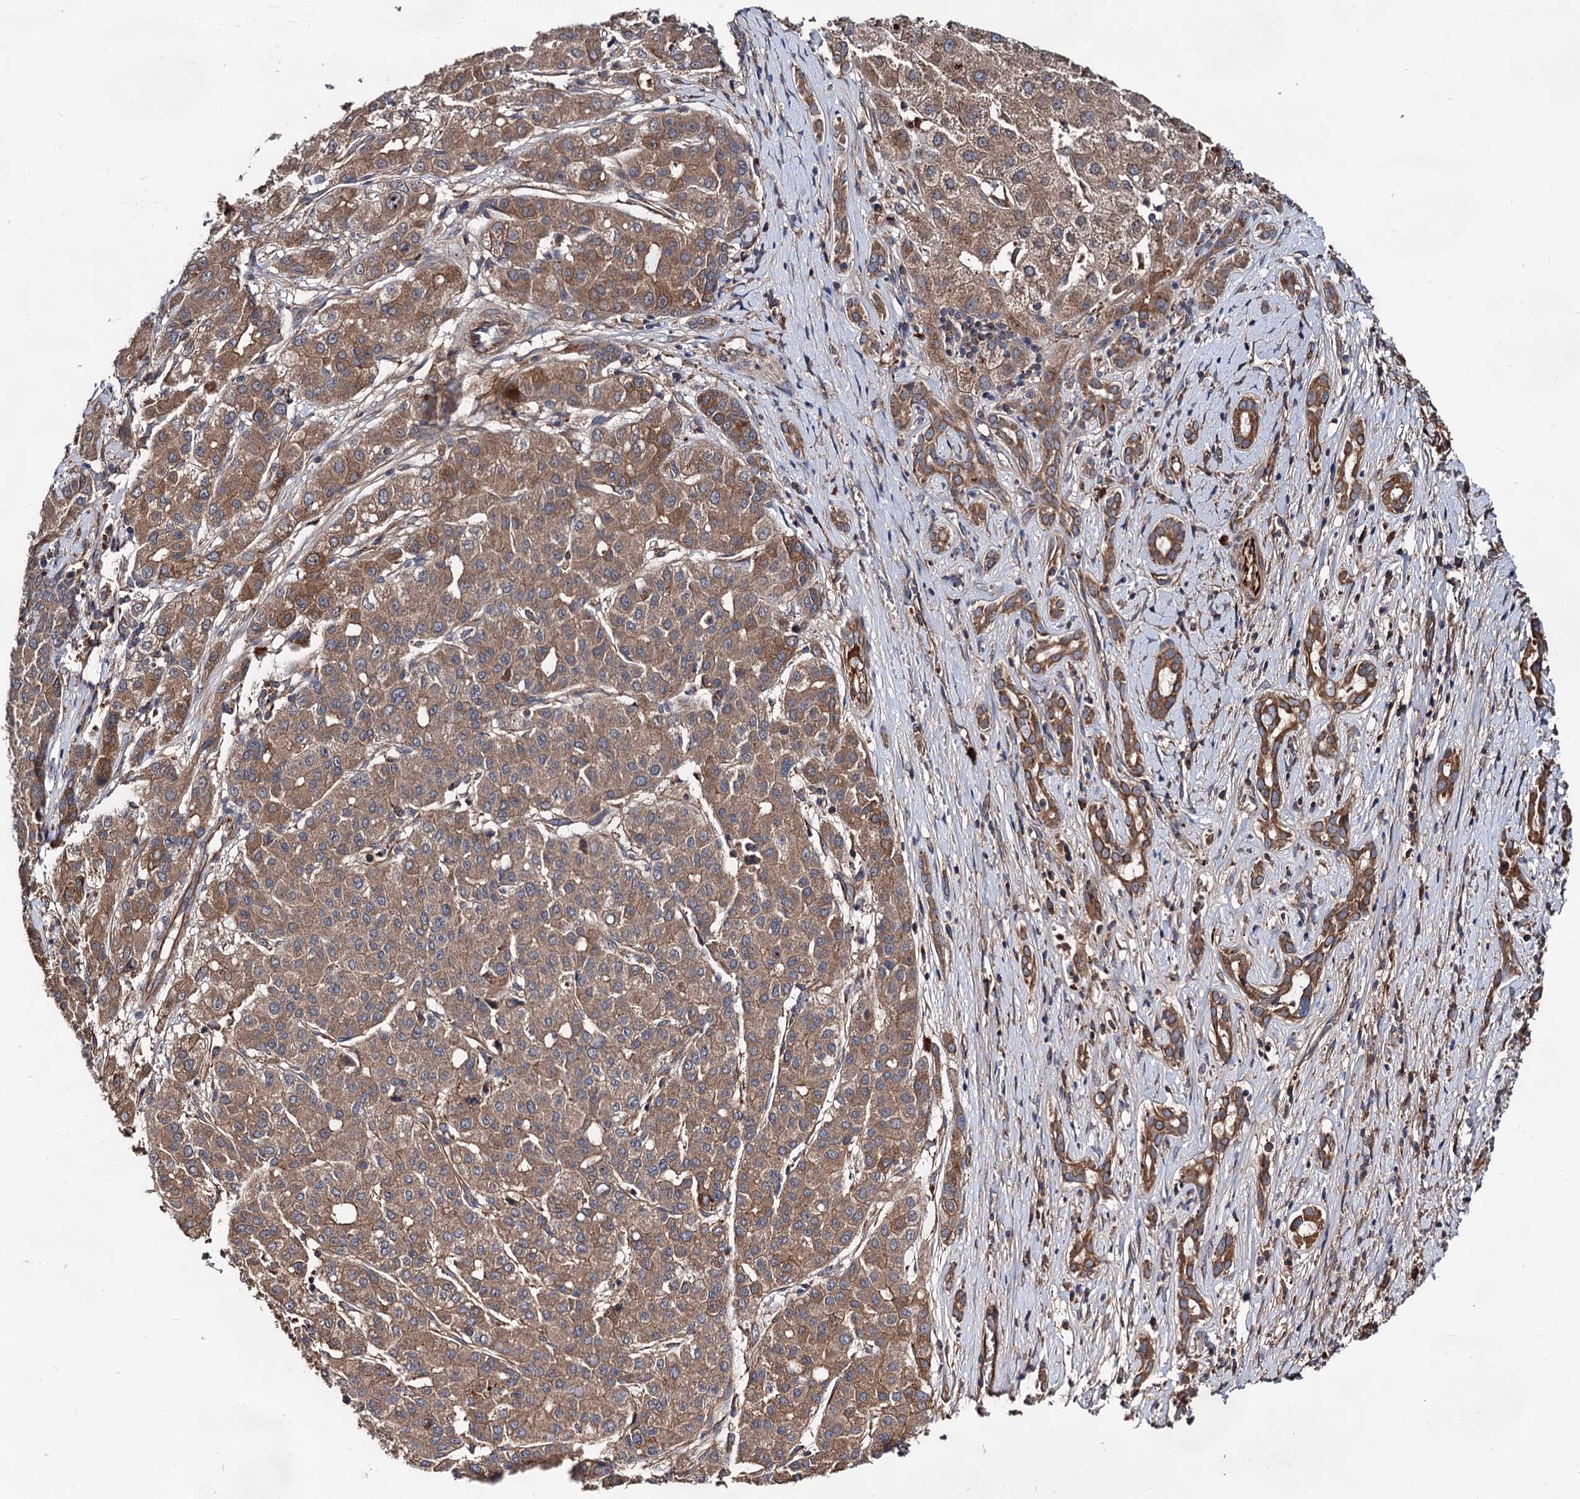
{"staining": {"intensity": "moderate", "quantity": ">75%", "location": "cytoplasmic/membranous"}, "tissue": "liver cancer", "cell_type": "Tumor cells", "image_type": "cancer", "snomed": [{"axis": "morphology", "description": "Carcinoma, Hepatocellular, NOS"}, {"axis": "topography", "description": "Liver"}], "caption": "Hepatocellular carcinoma (liver) was stained to show a protein in brown. There is medium levels of moderate cytoplasmic/membranous expression in approximately >75% of tumor cells. The staining was performed using DAB to visualize the protein expression in brown, while the nuclei were stained in blue with hematoxylin (Magnification: 20x).", "gene": "TEX9", "patient": {"sex": "male", "age": 65}}